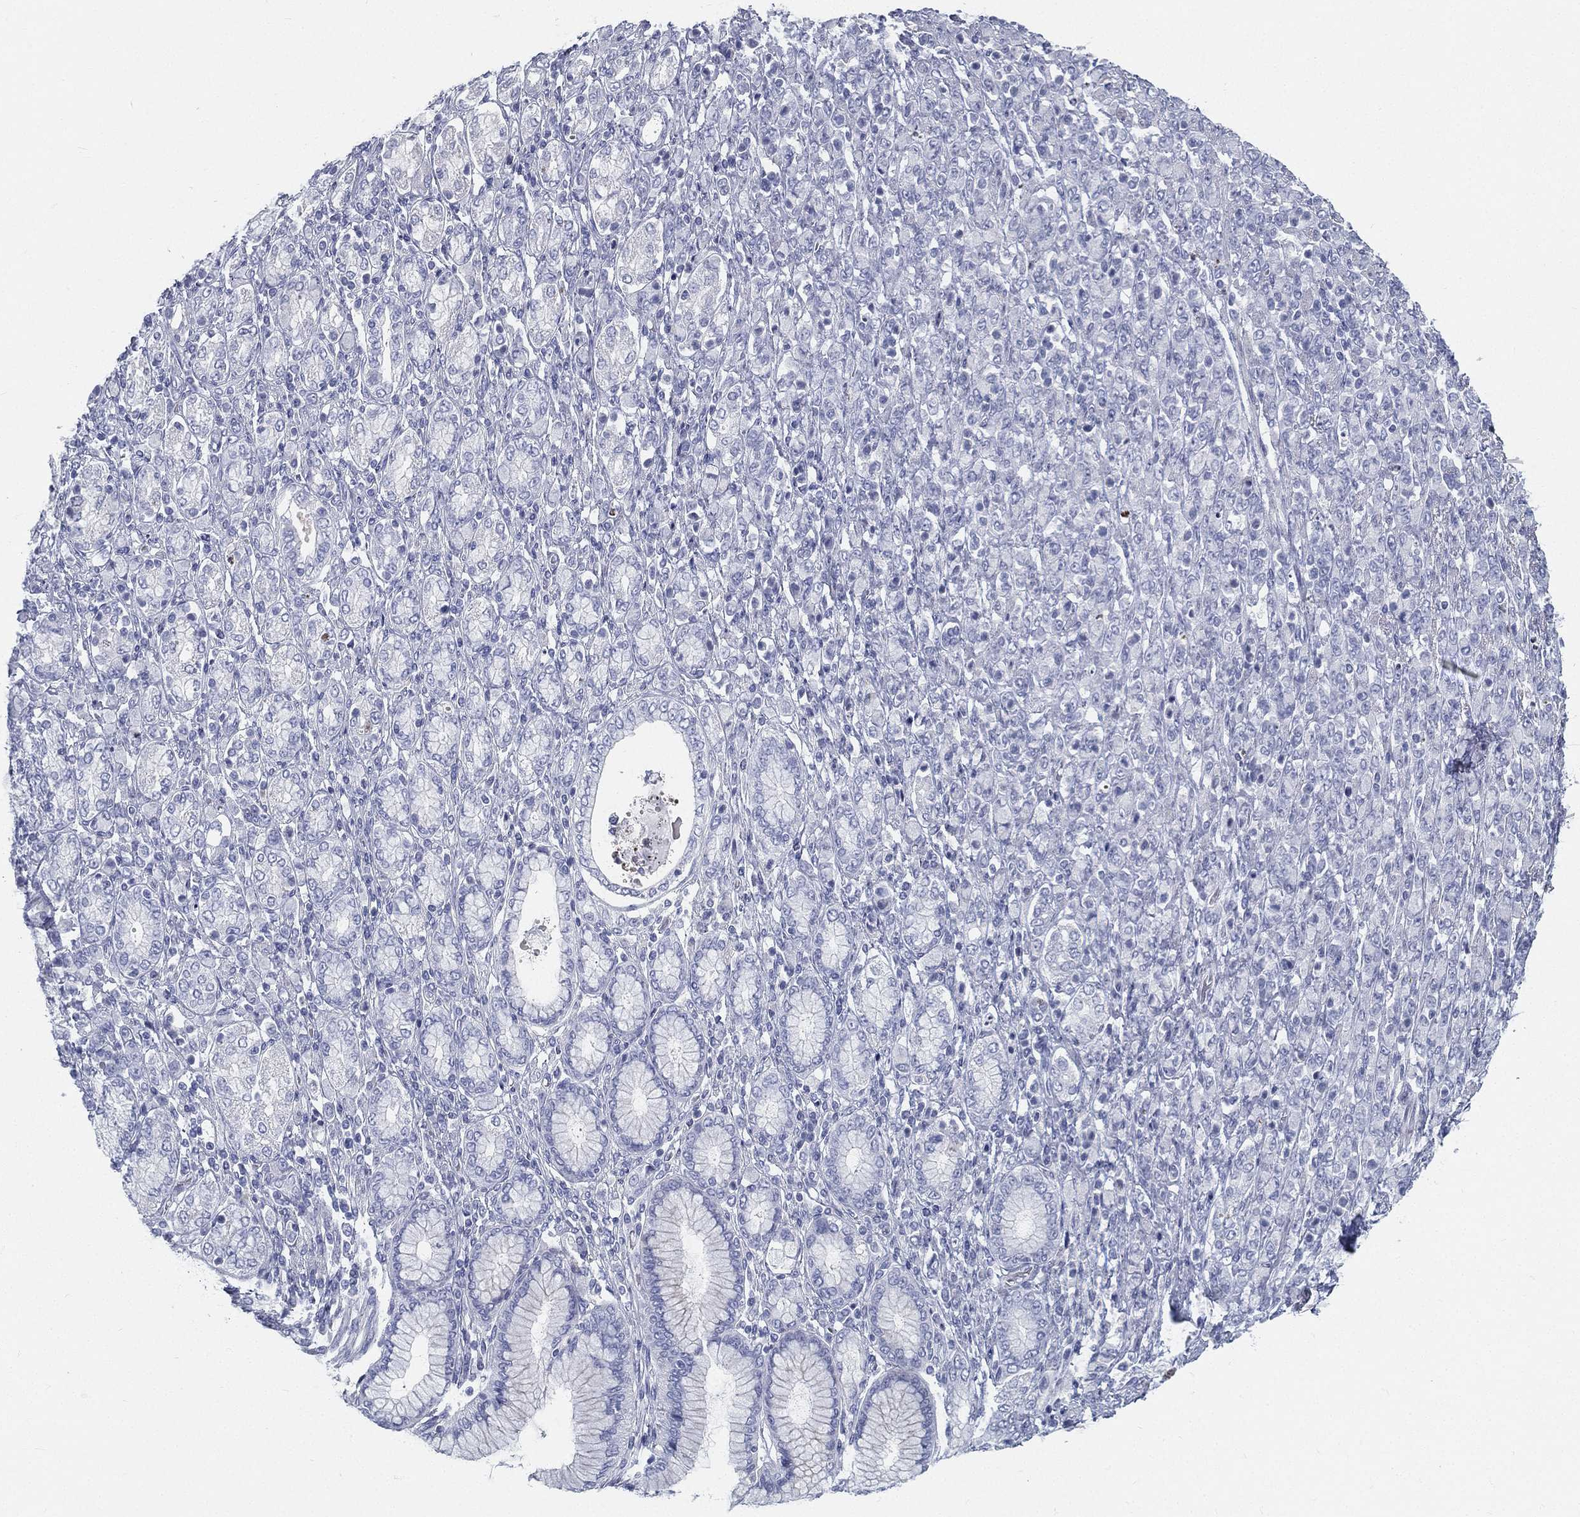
{"staining": {"intensity": "negative", "quantity": "none", "location": "none"}, "tissue": "stomach cancer", "cell_type": "Tumor cells", "image_type": "cancer", "snomed": [{"axis": "morphology", "description": "Normal tissue, NOS"}, {"axis": "morphology", "description": "Adenocarcinoma, NOS"}, {"axis": "topography", "description": "Stomach"}], "caption": "Tumor cells are negative for brown protein staining in adenocarcinoma (stomach).", "gene": "SPPL2C", "patient": {"sex": "female", "age": 79}}